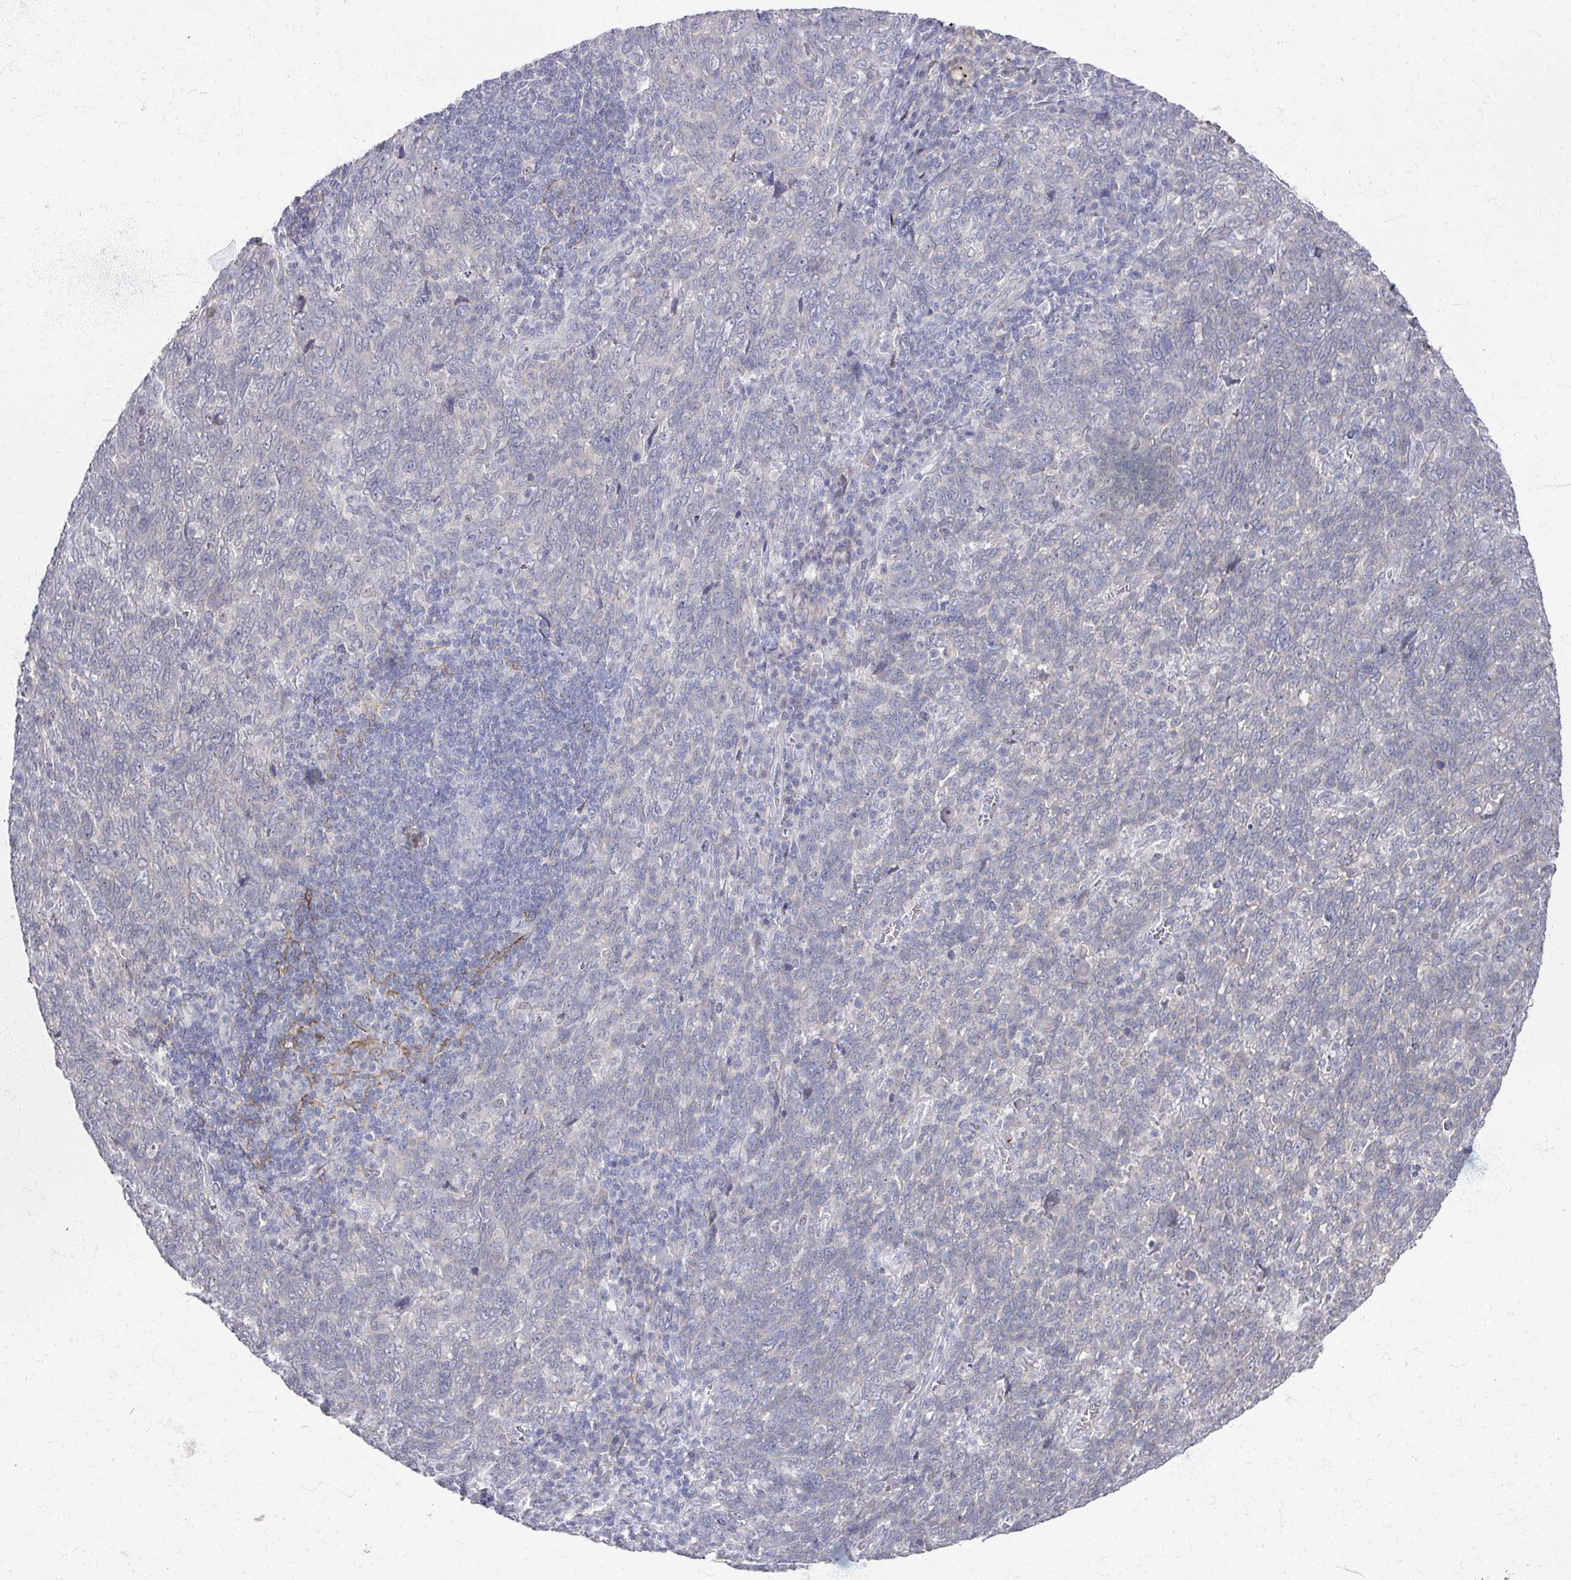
{"staining": {"intensity": "negative", "quantity": "none", "location": "none"}, "tissue": "lung cancer", "cell_type": "Tumor cells", "image_type": "cancer", "snomed": [{"axis": "morphology", "description": "Squamous cell carcinoma, NOS"}, {"axis": "topography", "description": "Lung"}], "caption": "This is an immunohistochemistry histopathology image of lung squamous cell carcinoma. There is no positivity in tumor cells.", "gene": "TTYH3", "patient": {"sex": "female", "age": 72}}